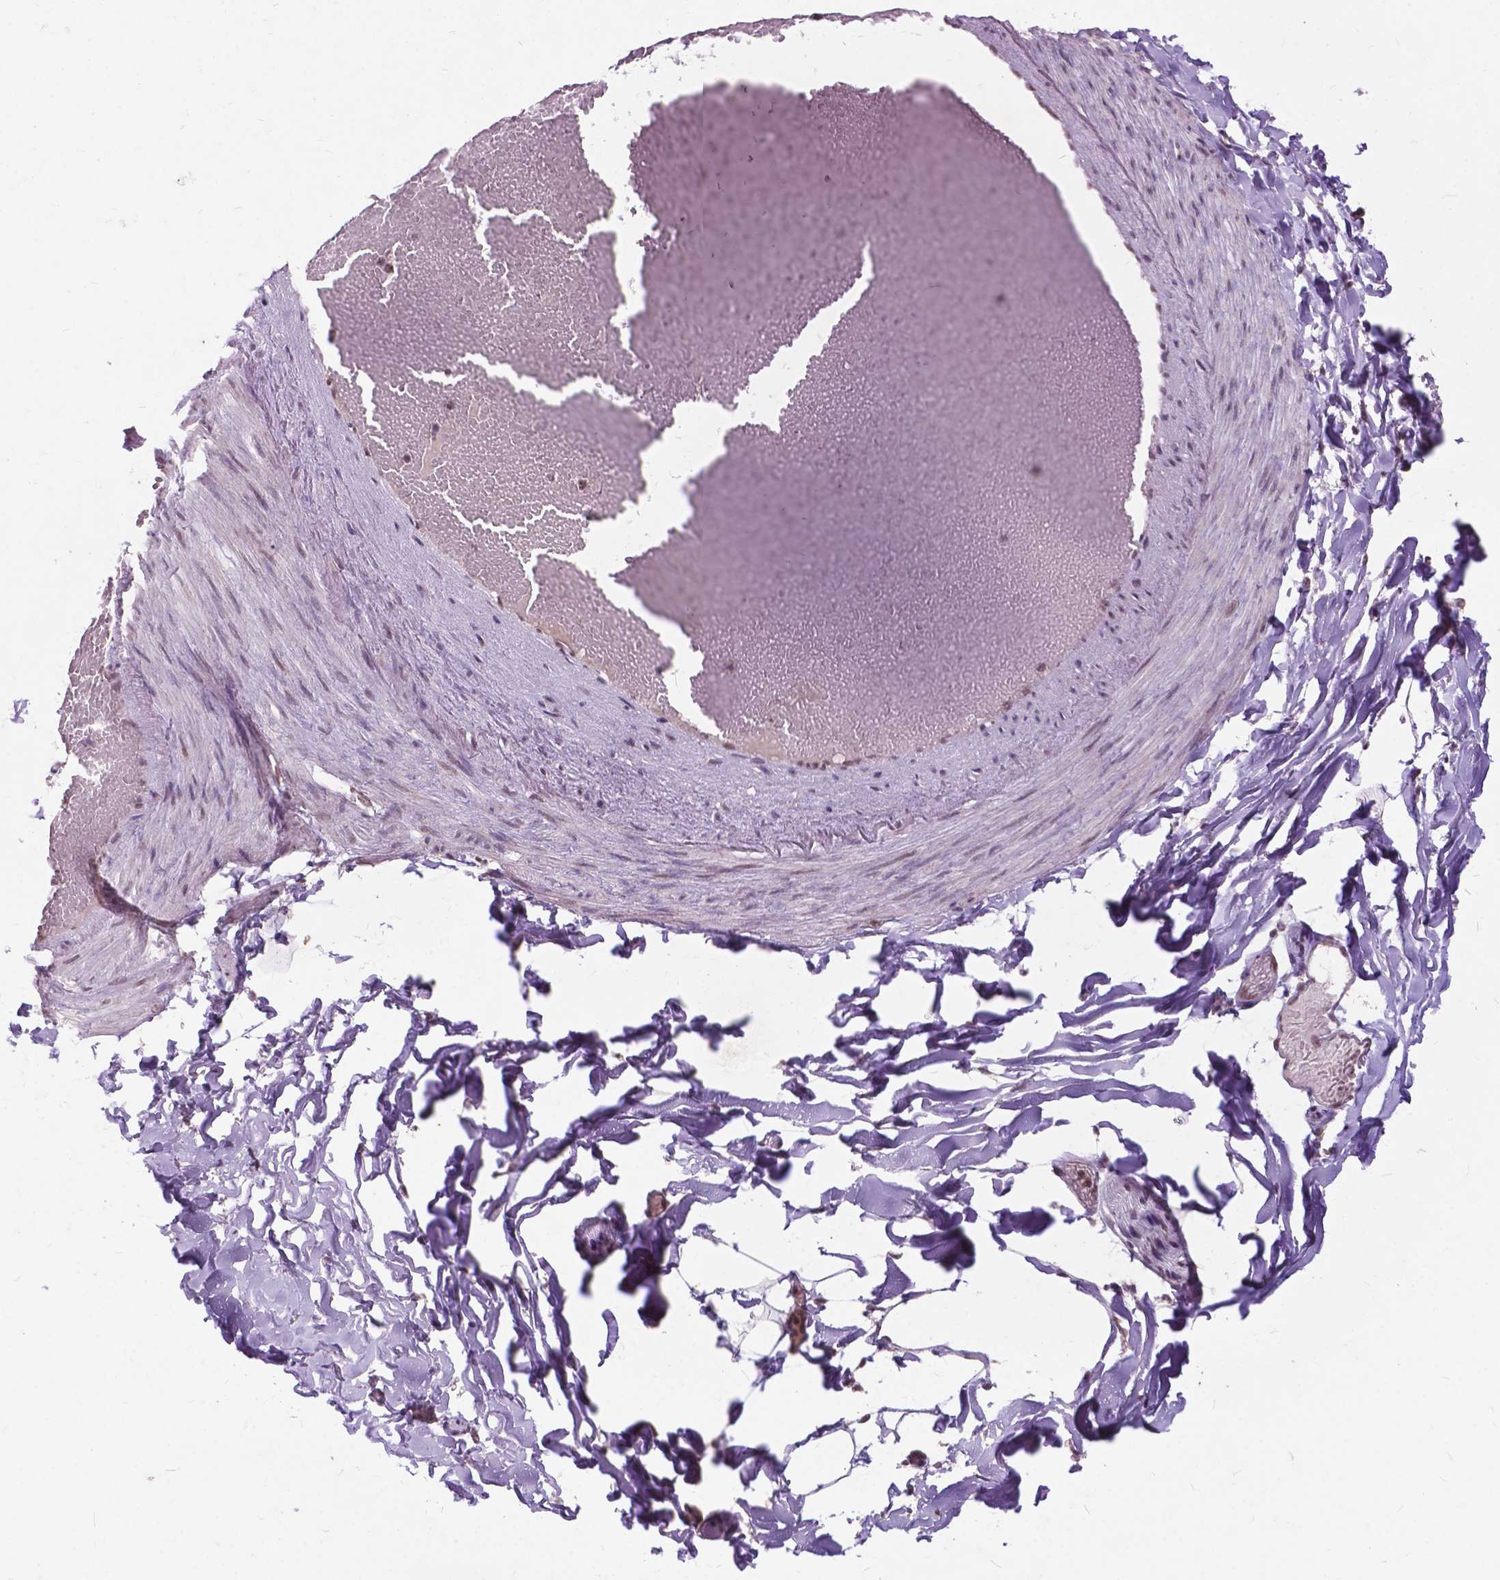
{"staining": {"intensity": "negative", "quantity": "none", "location": "none"}, "tissue": "adipose tissue", "cell_type": "Adipocytes", "image_type": "normal", "snomed": [{"axis": "morphology", "description": "Normal tissue, NOS"}, {"axis": "topography", "description": "Gallbladder"}, {"axis": "topography", "description": "Peripheral nerve tissue"}], "caption": "A high-resolution image shows IHC staining of benign adipose tissue, which reveals no significant positivity in adipocytes.", "gene": "MSH2", "patient": {"sex": "female", "age": 45}}